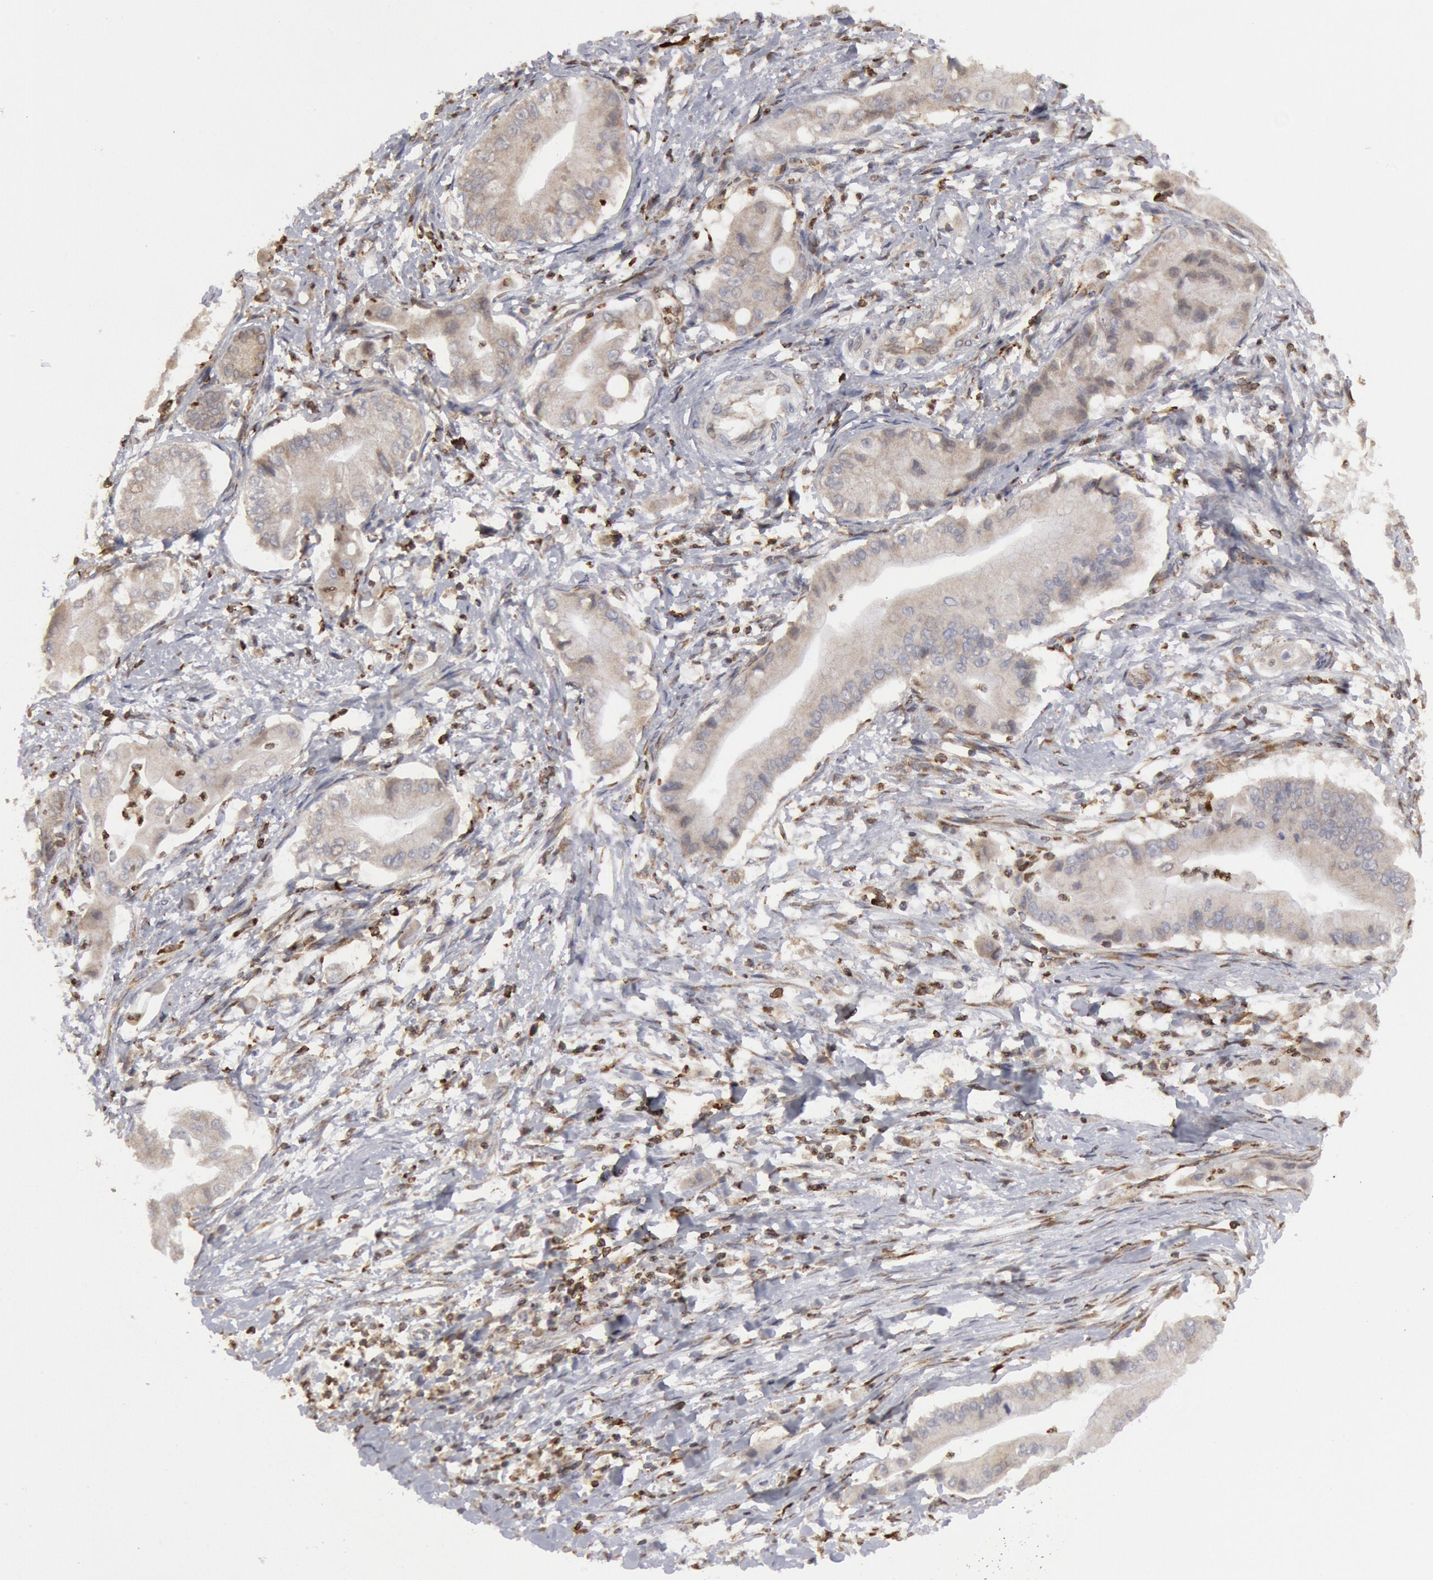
{"staining": {"intensity": "negative", "quantity": "none", "location": "none"}, "tissue": "pancreatic cancer", "cell_type": "Tumor cells", "image_type": "cancer", "snomed": [{"axis": "morphology", "description": "Adenocarcinoma, NOS"}, {"axis": "topography", "description": "Pancreas"}], "caption": "Tumor cells are negative for protein expression in human pancreatic cancer (adenocarcinoma).", "gene": "OSBPL8", "patient": {"sex": "male", "age": 62}}